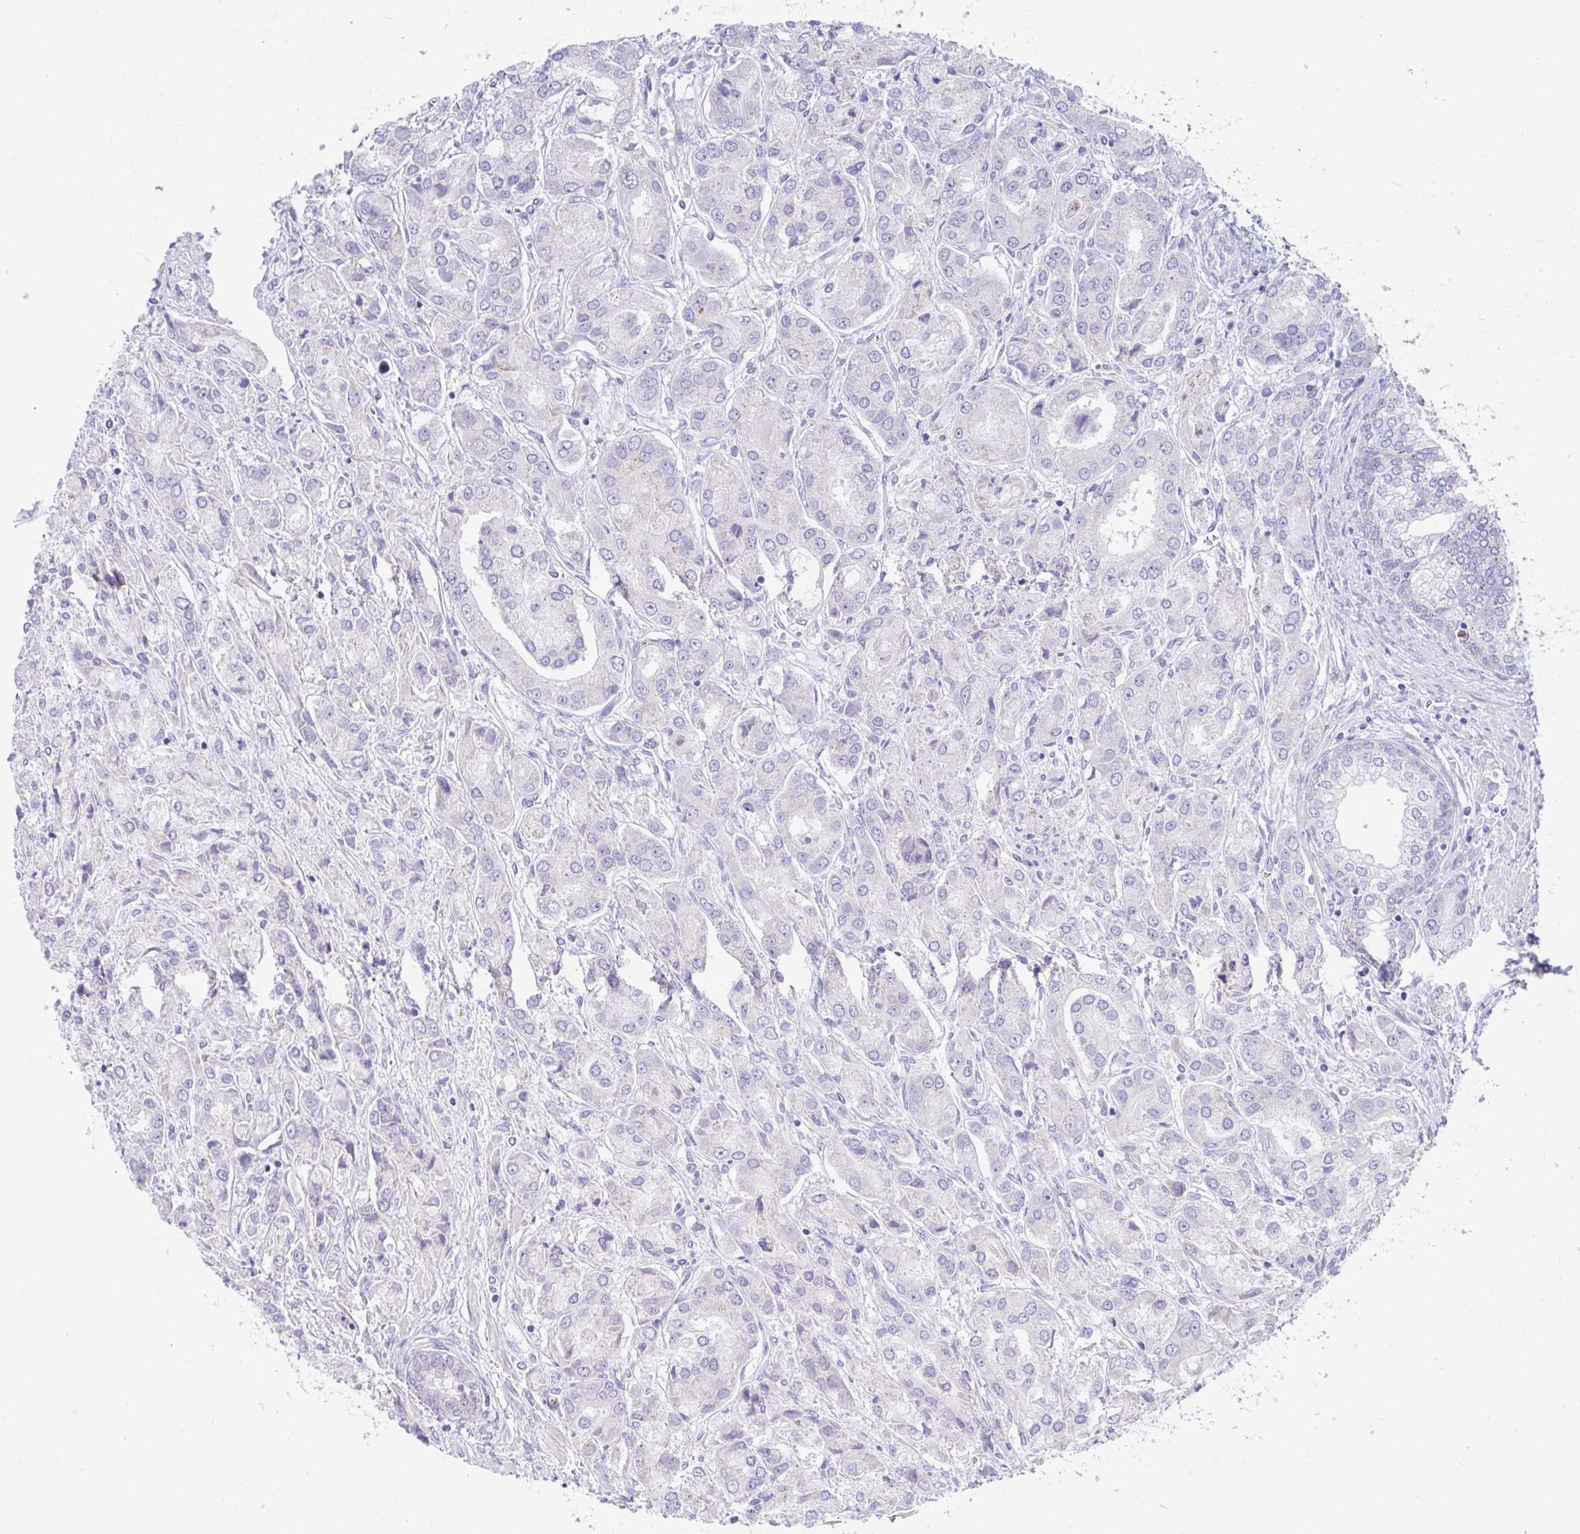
{"staining": {"intensity": "negative", "quantity": "none", "location": "none"}, "tissue": "prostate cancer", "cell_type": "Tumor cells", "image_type": "cancer", "snomed": [{"axis": "morphology", "description": "Adenocarcinoma, High grade"}, {"axis": "topography", "description": "Prostate"}], "caption": "Tumor cells are negative for protein expression in human prostate cancer (high-grade adenocarcinoma).", "gene": "CCSAP", "patient": {"sex": "male", "age": 67}}